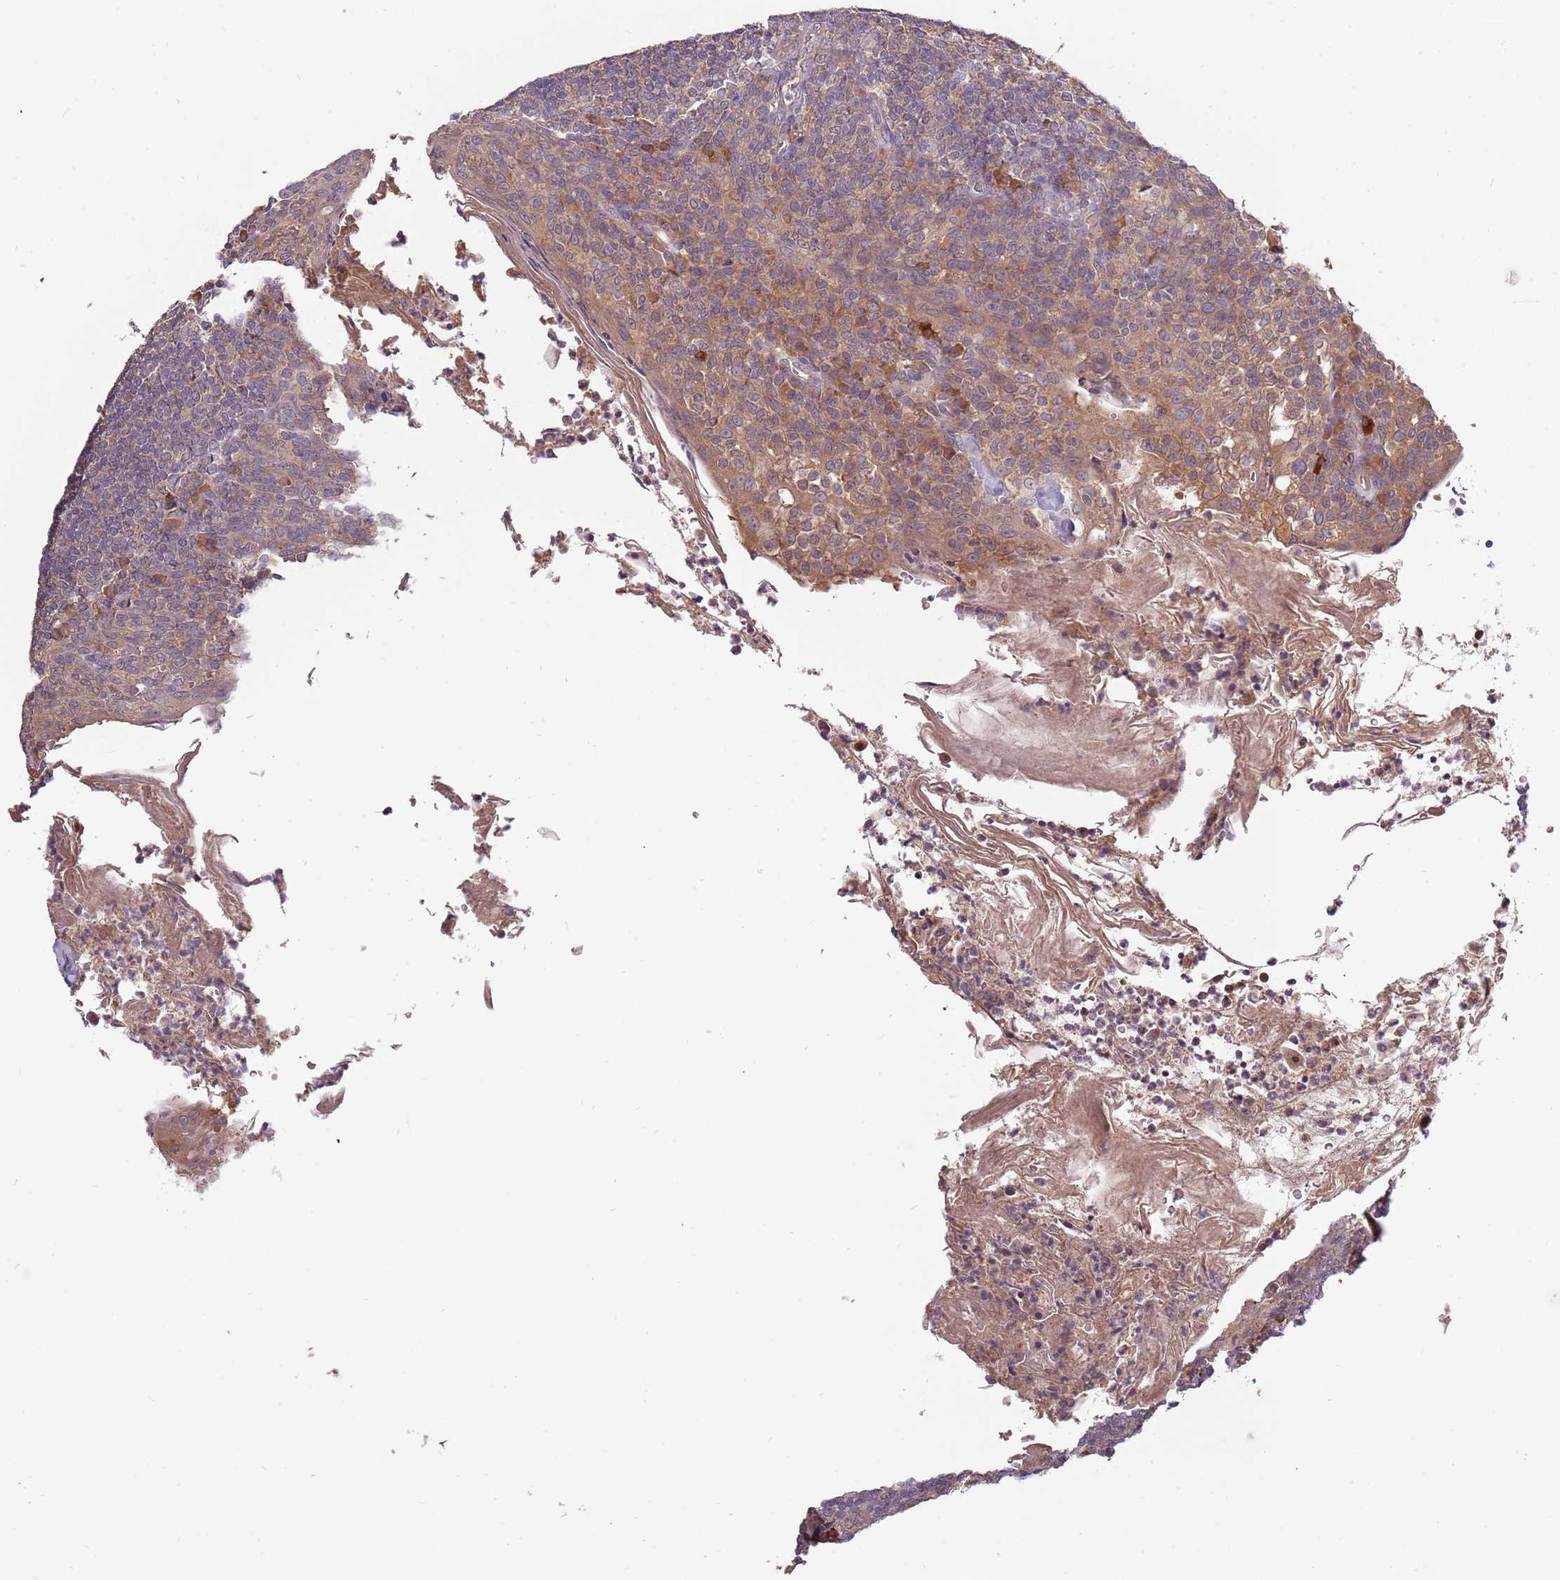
{"staining": {"intensity": "moderate", "quantity": "<25%", "location": "cytoplasmic/membranous"}, "tissue": "tonsil", "cell_type": "Germinal center cells", "image_type": "normal", "snomed": [{"axis": "morphology", "description": "Normal tissue, NOS"}, {"axis": "topography", "description": "Tonsil"}], "caption": "This image shows IHC staining of benign tonsil, with low moderate cytoplasmic/membranous expression in about <25% of germinal center cells.", "gene": "USP32", "patient": {"sex": "female", "age": 10}}